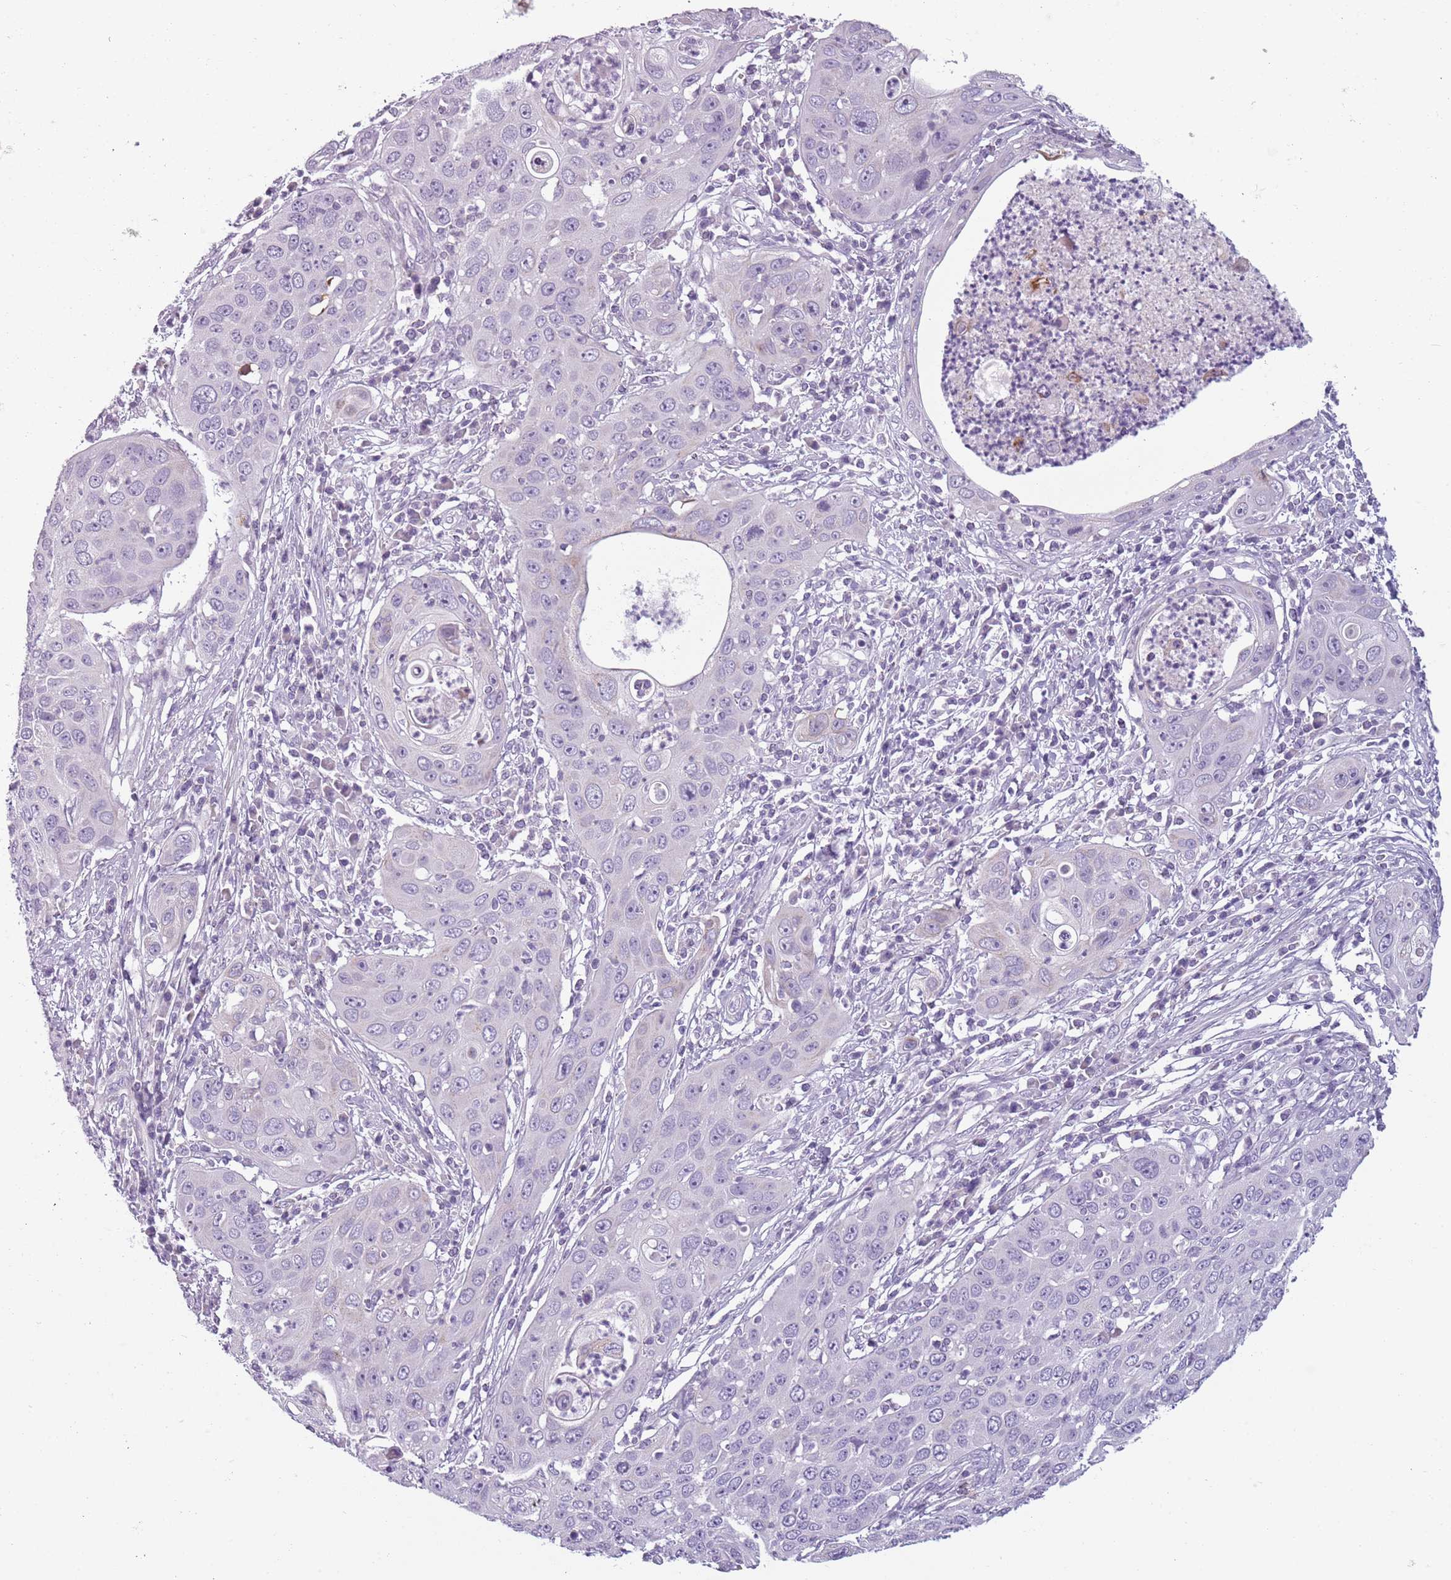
{"staining": {"intensity": "negative", "quantity": "none", "location": "none"}, "tissue": "cervical cancer", "cell_type": "Tumor cells", "image_type": "cancer", "snomed": [{"axis": "morphology", "description": "Squamous cell carcinoma, NOS"}, {"axis": "topography", "description": "Cervix"}], "caption": "Histopathology image shows no significant protein staining in tumor cells of cervical cancer (squamous cell carcinoma). (DAB (3,3'-diaminobenzidine) immunohistochemistry with hematoxylin counter stain).", "gene": "MEGF8", "patient": {"sex": "female", "age": 36}}